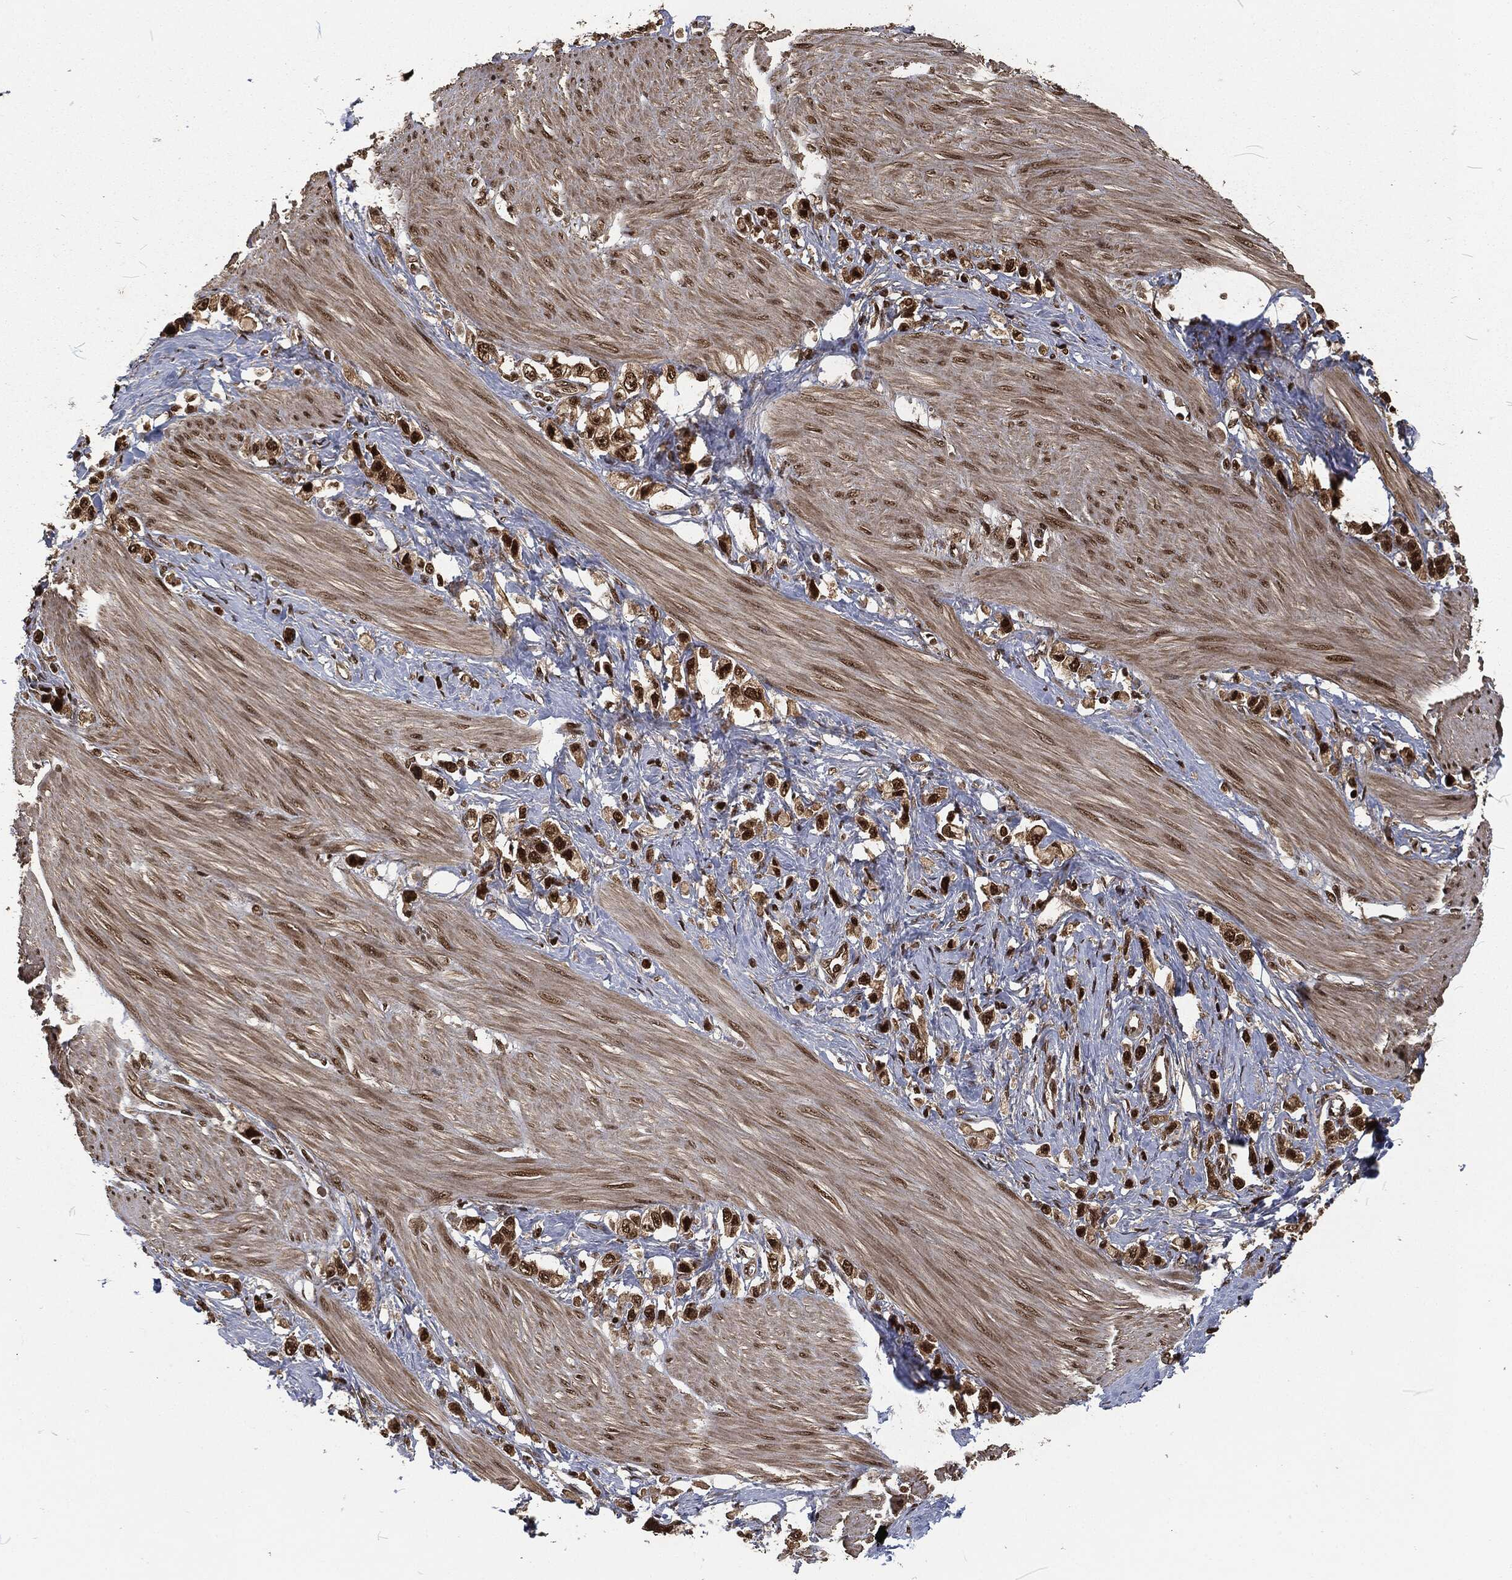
{"staining": {"intensity": "strong", "quantity": "25%-75%", "location": "cytoplasmic/membranous,nuclear"}, "tissue": "stomach cancer", "cell_type": "Tumor cells", "image_type": "cancer", "snomed": [{"axis": "morphology", "description": "Normal tissue, NOS"}, {"axis": "morphology", "description": "Adenocarcinoma, NOS"}, {"axis": "morphology", "description": "Adenocarcinoma, High grade"}, {"axis": "topography", "description": "Stomach, upper"}, {"axis": "topography", "description": "Stomach"}], "caption": "An IHC micrograph of neoplastic tissue is shown. Protein staining in brown highlights strong cytoplasmic/membranous and nuclear positivity in high-grade adenocarcinoma (stomach) within tumor cells.", "gene": "NGRN", "patient": {"sex": "female", "age": 65}}